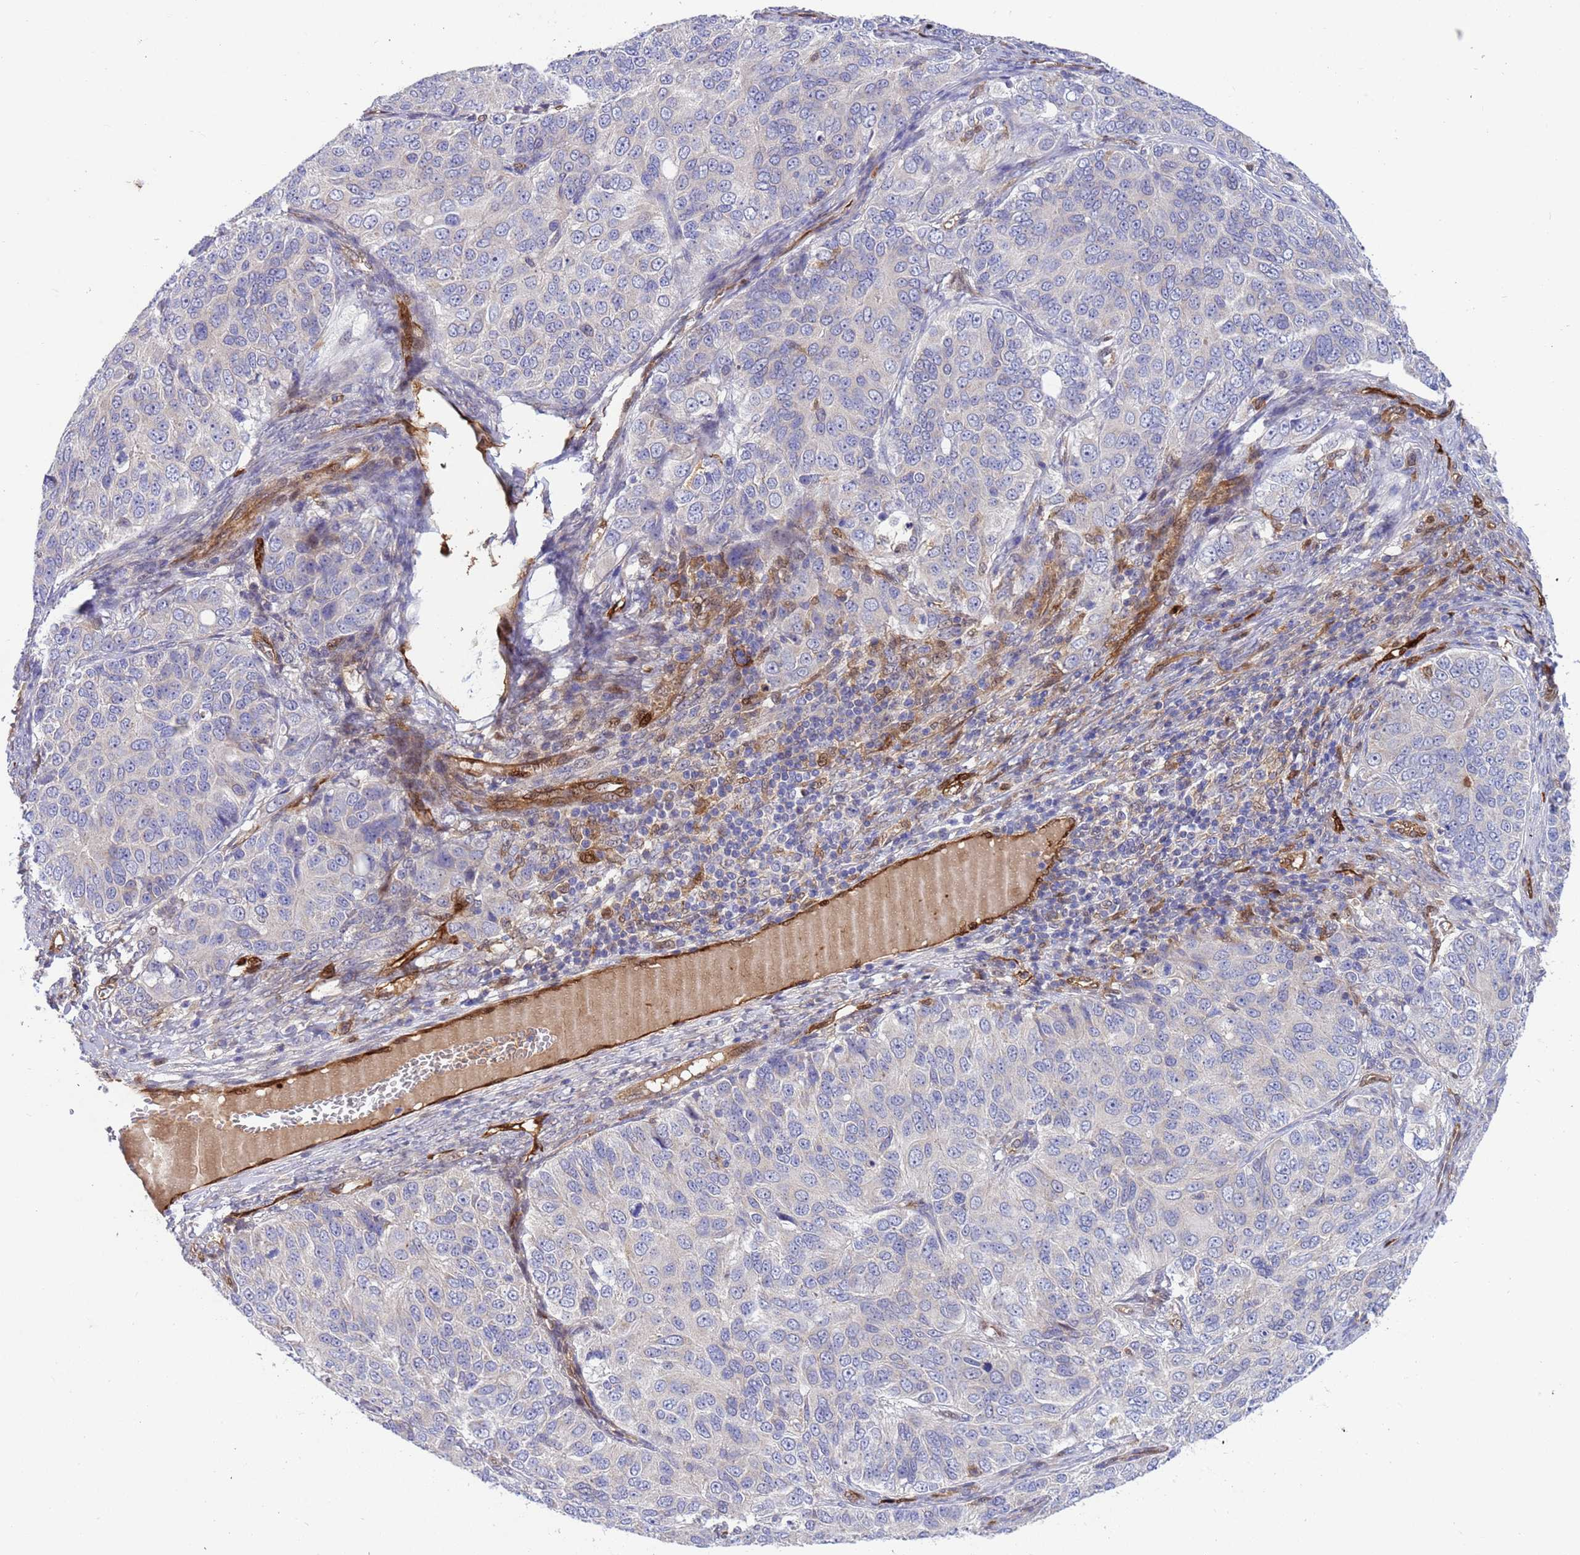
{"staining": {"intensity": "negative", "quantity": "none", "location": "none"}, "tissue": "ovarian cancer", "cell_type": "Tumor cells", "image_type": "cancer", "snomed": [{"axis": "morphology", "description": "Carcinoma, endometroid"}, {"axis": "topography", "description": "Ovary"}], "caption": "Immunohistochemistry photomicrograph of neoplastic tissue: ovarian cancer (endometroid carcinoma) stained with DAB (3,3'-diaminobenzidine) reveals no significant protein expression in tumor cells.", "gene": "FOXRED1", "patient": {"sex": "female", "age": 51}}